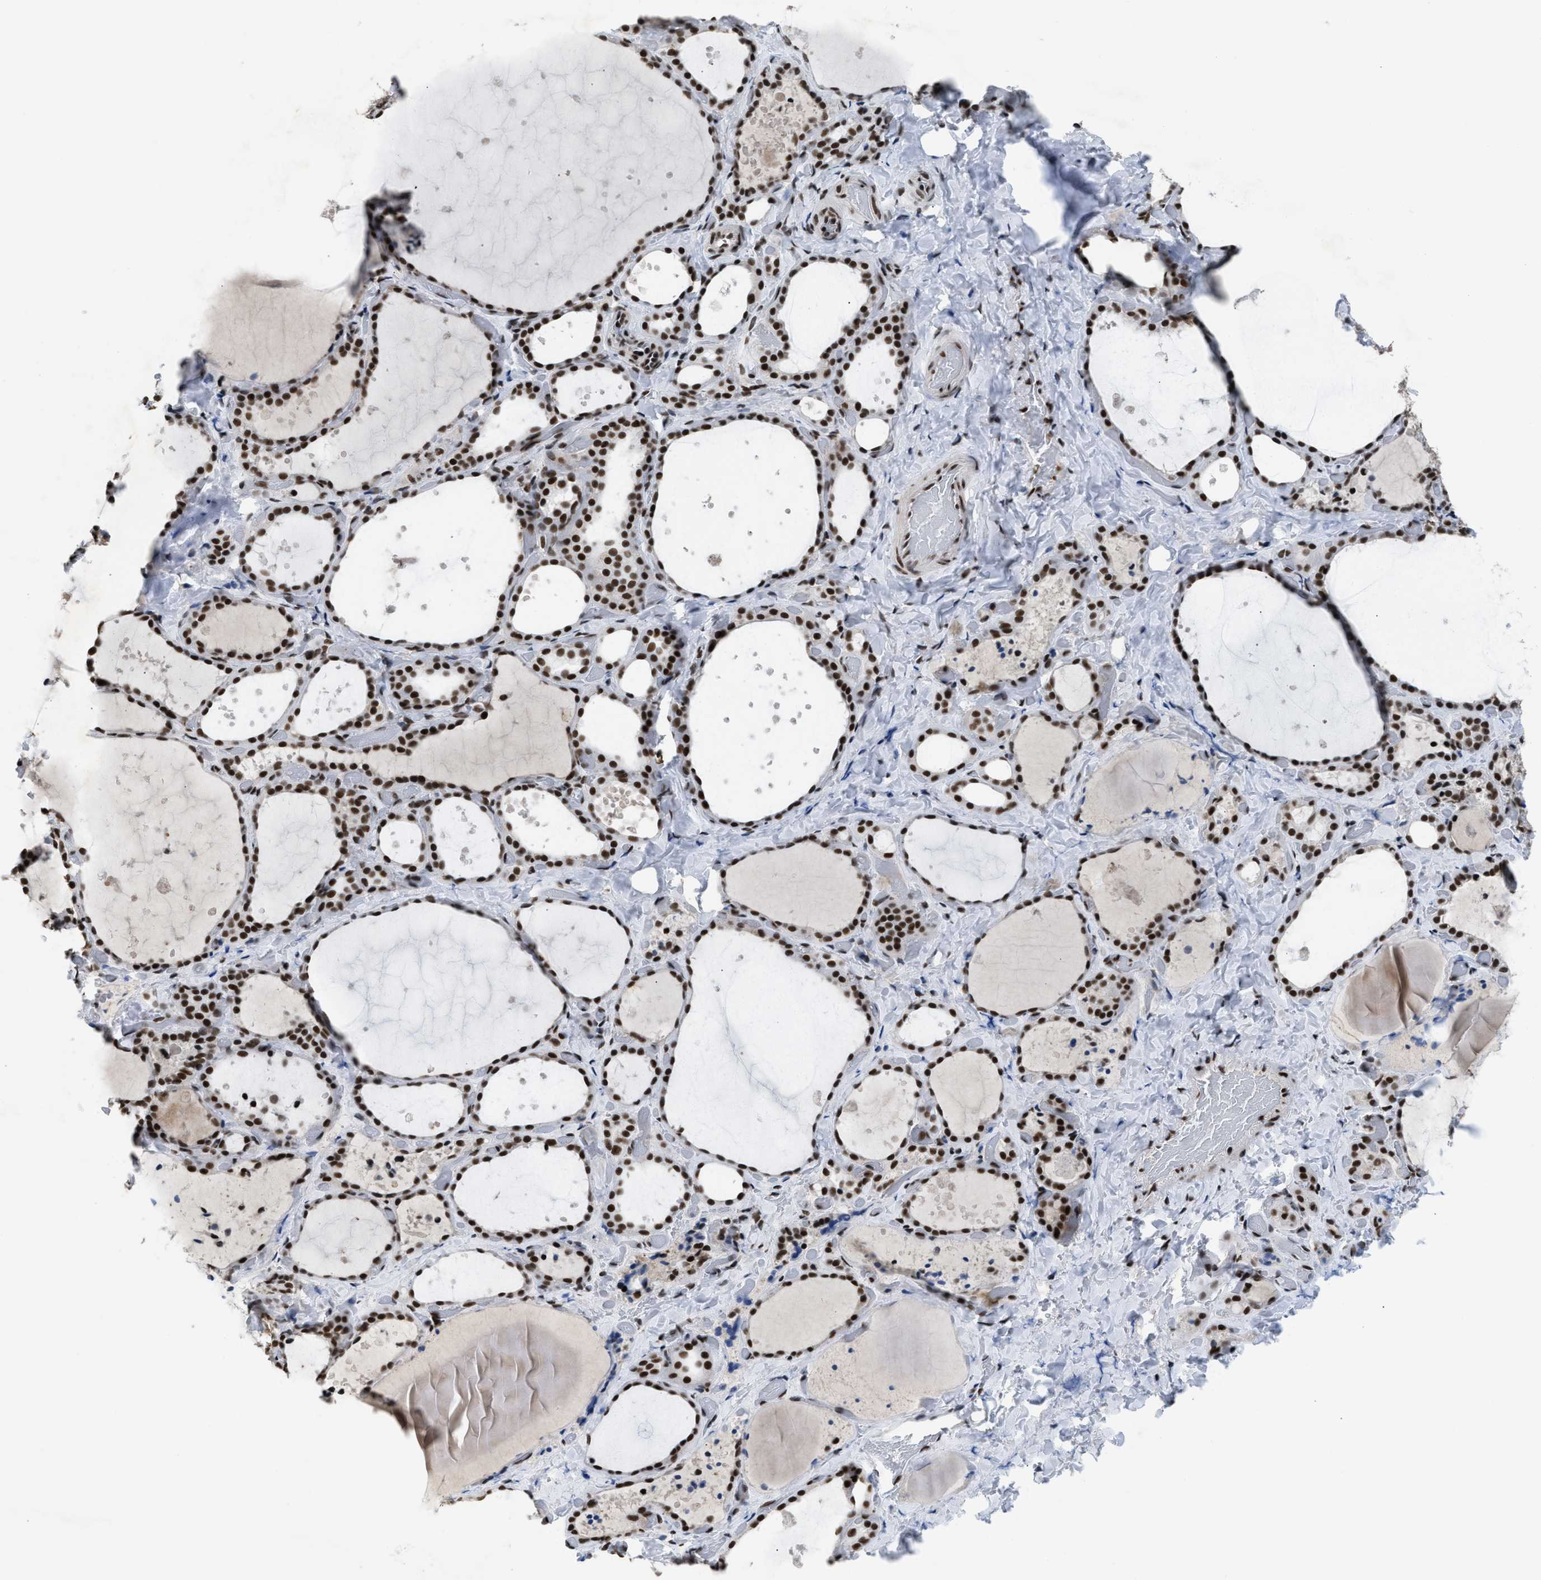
{"staining": {"intensity": "strong", "quantity": ">75%", "location": "nuclear"}, "tissue": "thyroid gland", "cell_type": "Glandular cells", "image_type": "normal", "snomed": [{"axis": "morphology", "description": "Normal tissue, NOS"}, {"axis": "topography", "description": "Thyroid gland"}], "caption": "Approximately >75% of glandular cells in normal human thyroid gland display strong nuclear protein staining as visualized by brown immunohistochemical staining.", "gene": "SCAF4", "patient": {"sex": "female", "age": 44}}